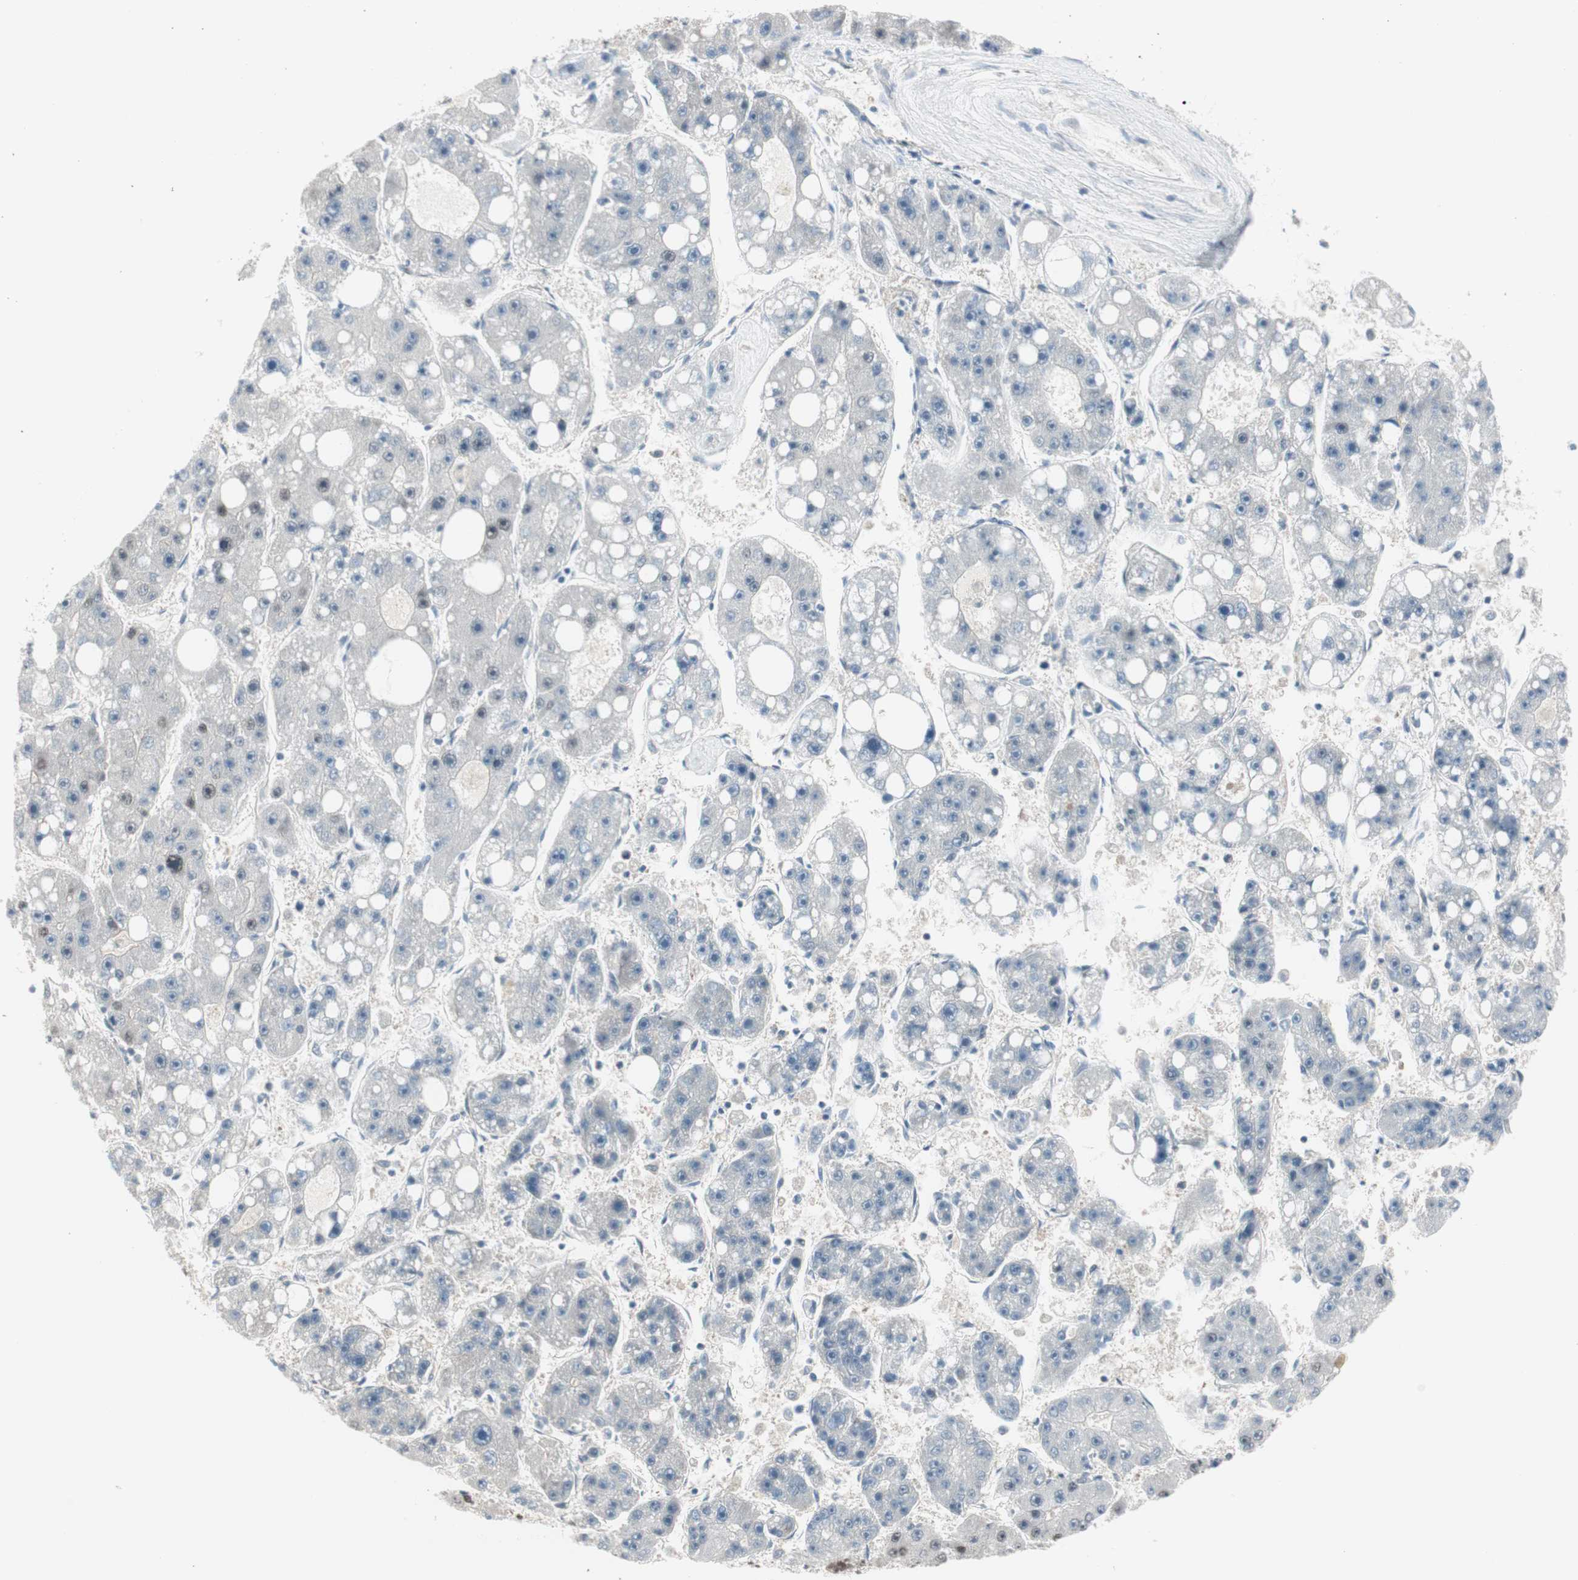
{"staining": {"intensity": "negative", "quantity": "none", "location": "none"}, "tissue": "liver cancer", "cell_type": "Tumor cells", "image_type": "cancer", "snomed": [{"axis": "morphology", "description": "Carcinoma, Hepatocellular, NOS"}, {"axis": "topography", "description": "Liver"}], "caption": "A histopathology image of hepatocellular carcinoma (liver) stained for a protein demonstrates no brown staining in tumor cells.", "gene": "LONP2", "patient": {"sex": "female", "age": 61}}